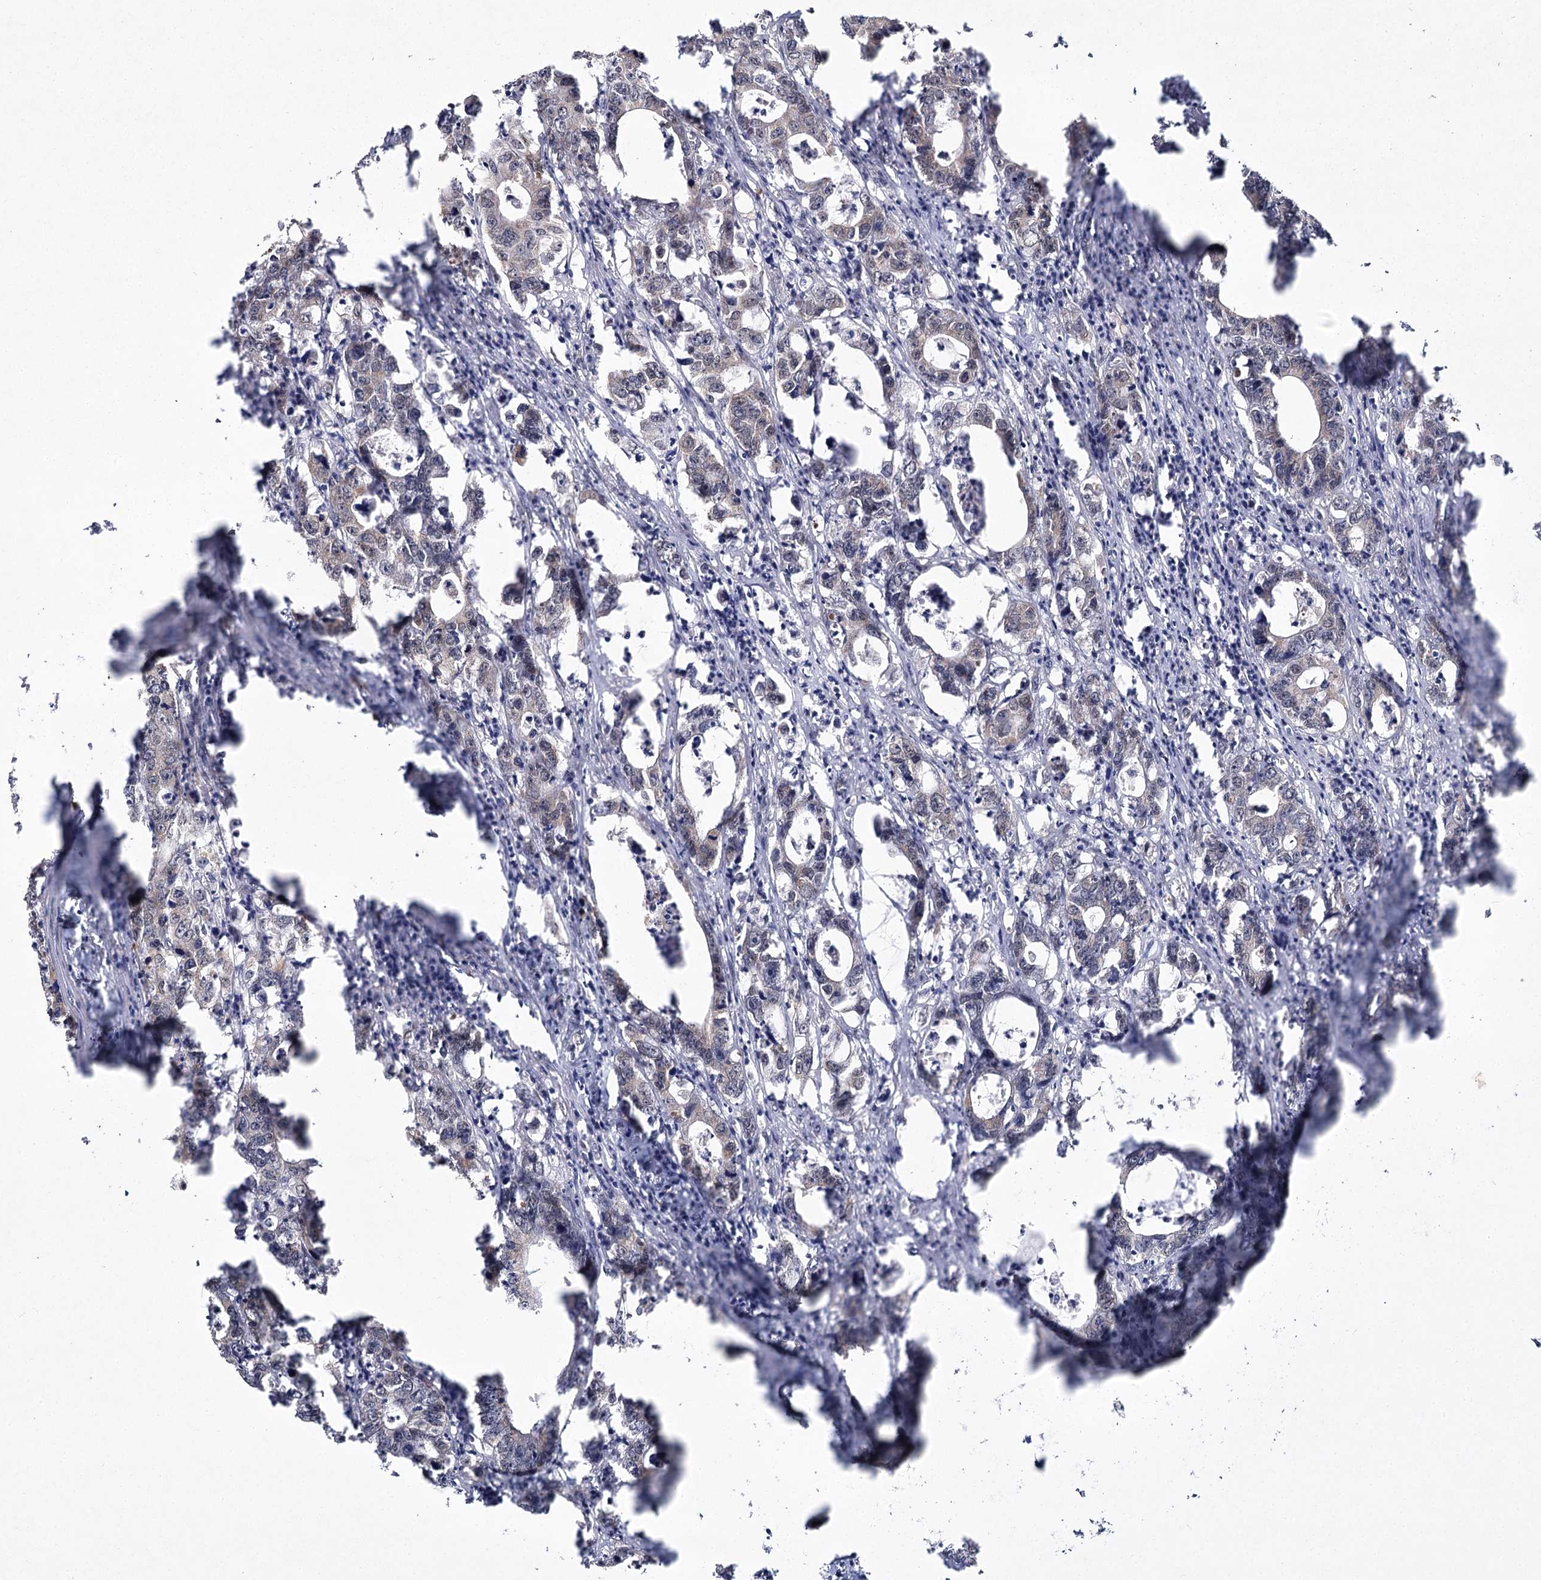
{"staining": {"intensity": "weak", "quantity": "25%-75%", "location": "cytoplasmic/membranous"}, "tissue": "colorectal cancer", "cell_type": "Tumor cells", "image_type": "cancer", "snomed": [{"axis": "morphology", "description": "Adenocarcinoma, NOS"}, {"axis": "topography", "description": "Colon"}], "caption": "Colorectal adenocarcinoma stained with DAB immunohistochemistry (IHC) demonstrates low levels of weak cytoplasmic/membranous expression in about 25%-75% of tumor cells. The protein of interest is shown in brown color, while the nuclei are stained blue.", "gene": "TRNT1", "patient": {"sex": "female", "age": 75}}